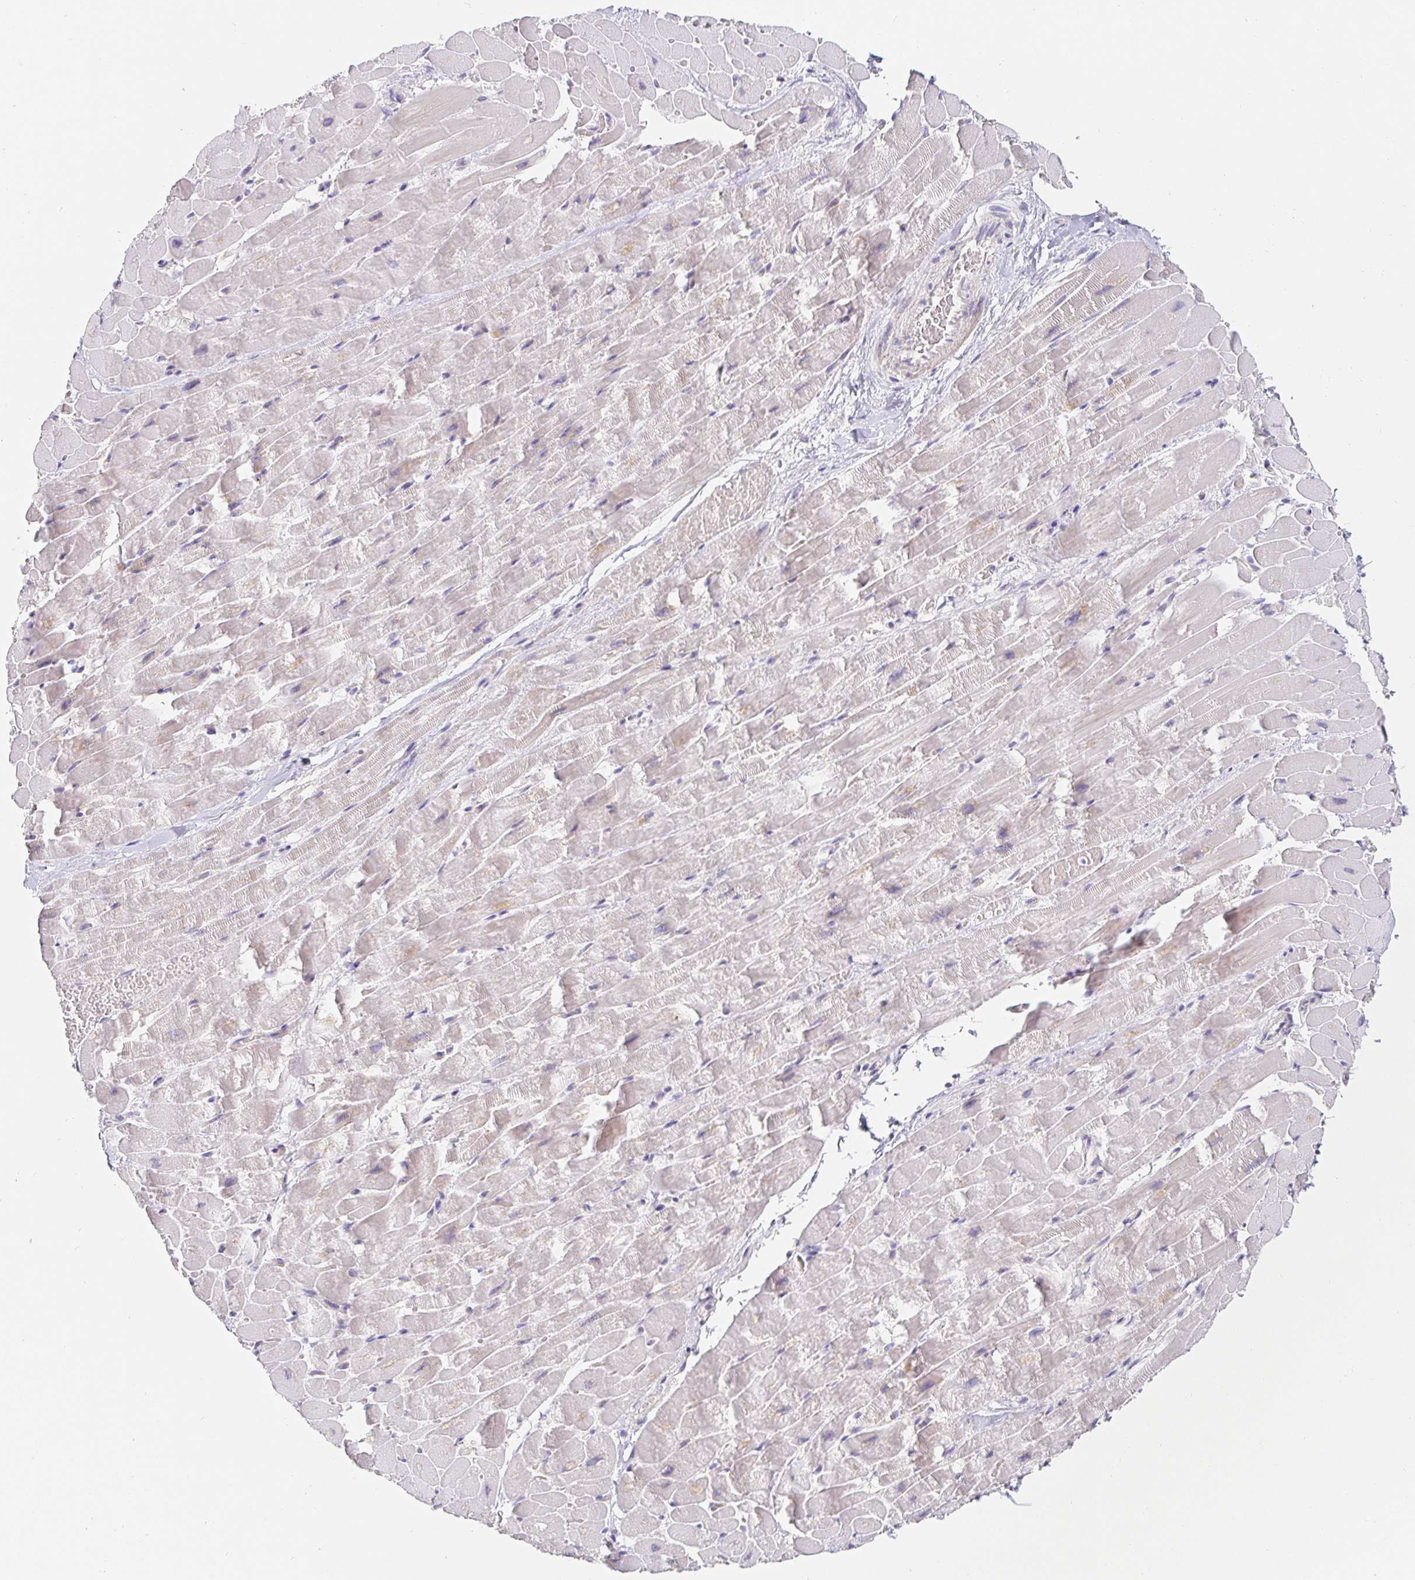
{"staining": {"intensity": "negative", "quantity": "none", "location": "none"}, "tissue": "heart muscle", "cell_type": "Cardiomyocytes", "image_type": "normal", "snomed": [{"axis": "morphology", "description": "Normal tissue, NOS"}, {"axis": "topography", "description": "Heart"}], "caption": "An image of heart muscle stained for a protein shows no brown staining in cardiomyocytes. (Brightfield microscopy of DAB immunohistochemistry at high magnification).", "gene": "PDX1", "patient": {"sex": "male", "age": 37}}